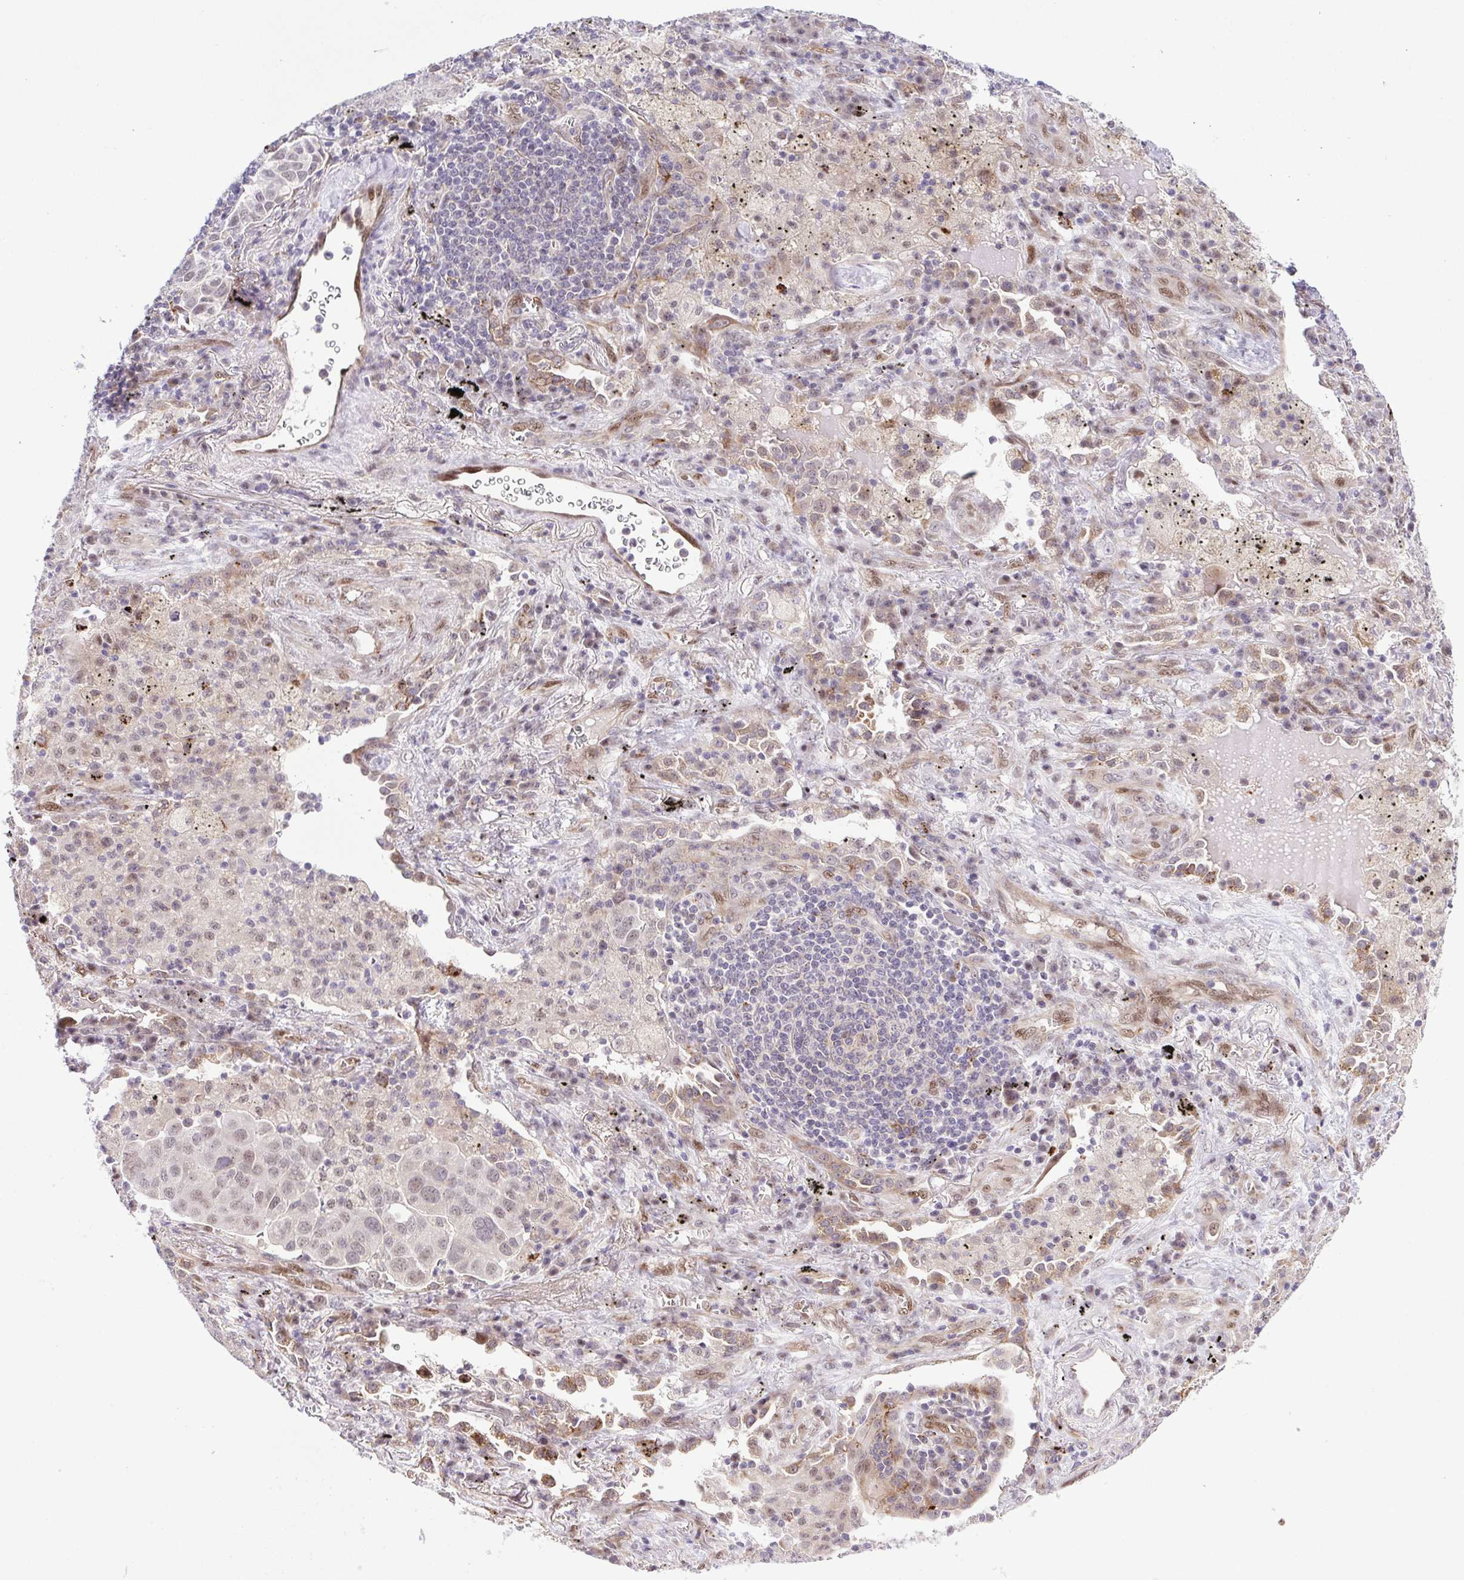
{"staining": {"intensity": "weak", "quantity": ">75%", "location": "nuclear"}, "tissue": "lung cancer", "cell_type": "Tumor cells", "image_type": "cancer", "snomed": [{"axis": "morphology", "description": "Adenocarcinoma, NOS"}, {"axis": "morphology", "description": "Adenocarcinoma, metastatic, NOS"}, {"axis": "topography", "description": "Lymph node"}, {"axis": "topography", "description": "Lung"}], "caption": "DAB immunohistochemical staining of lung cancer (adenocarcinoma) shows weak nuclear protein expression in about >75% of tumor cells.", "gene": "ERG", "patient": {"sex": "female", "age": 65}}